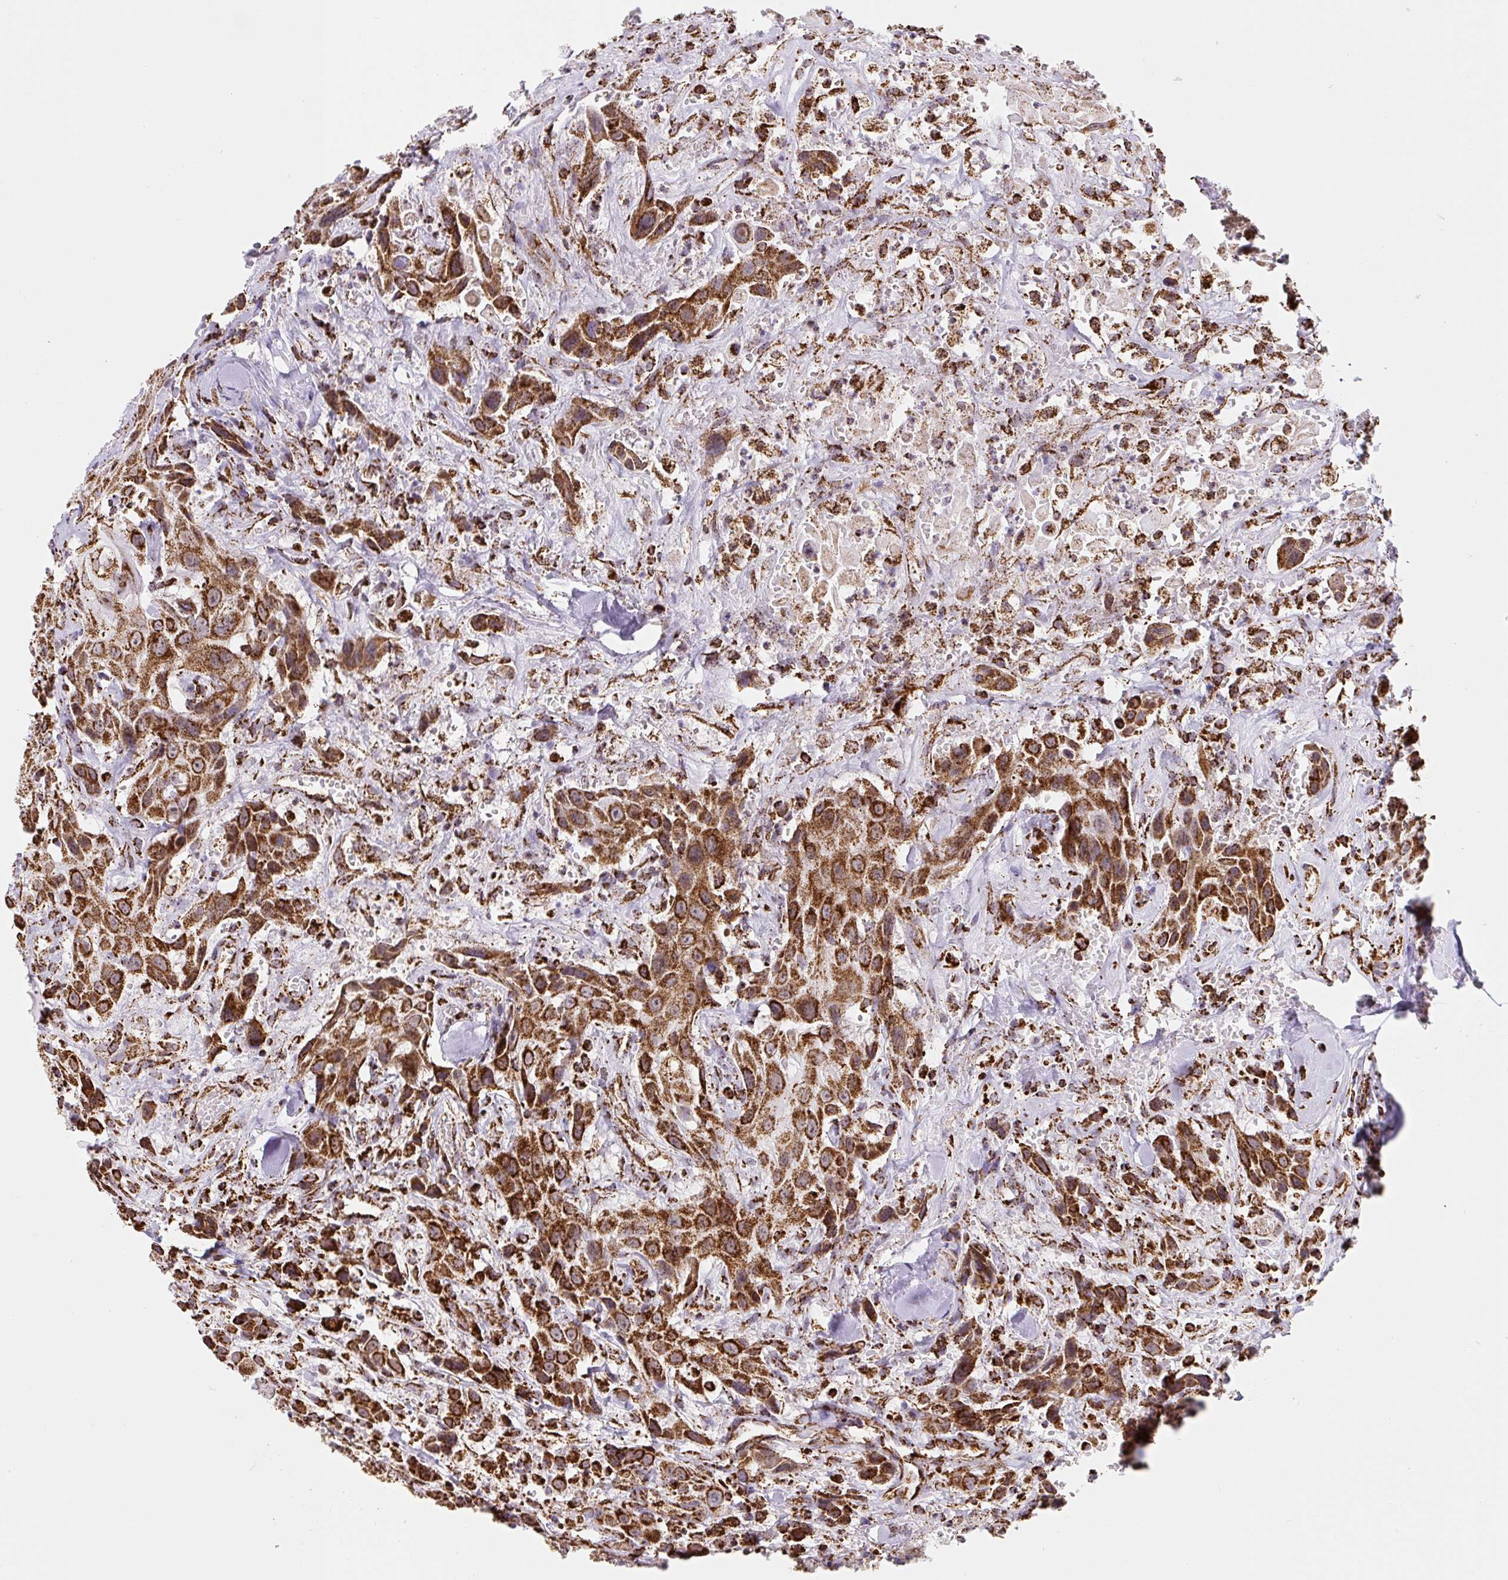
{"staining": {"intensity": "strong", "quantity": ">75%", "location": "cytoplasmic/membranous"}, "tissue": "head and neck cancer", "cell_type": "Tumor cells", "image_type": "cancer", "snomed": [{"axis": "morphology", "description": "Squamous cell carcinoma, NOS"}, {"axis": "topography", "description": "Head-Neck"}], "caption": "Protein staining of head and neck cancer (squamous cell carcinoma) tissue reveals strong cytoplasmic/membranous expression in approximately >75% of tumor cells.", "gene": "ATP5F1A", "patient": {"sex": "male", "age": 81}}